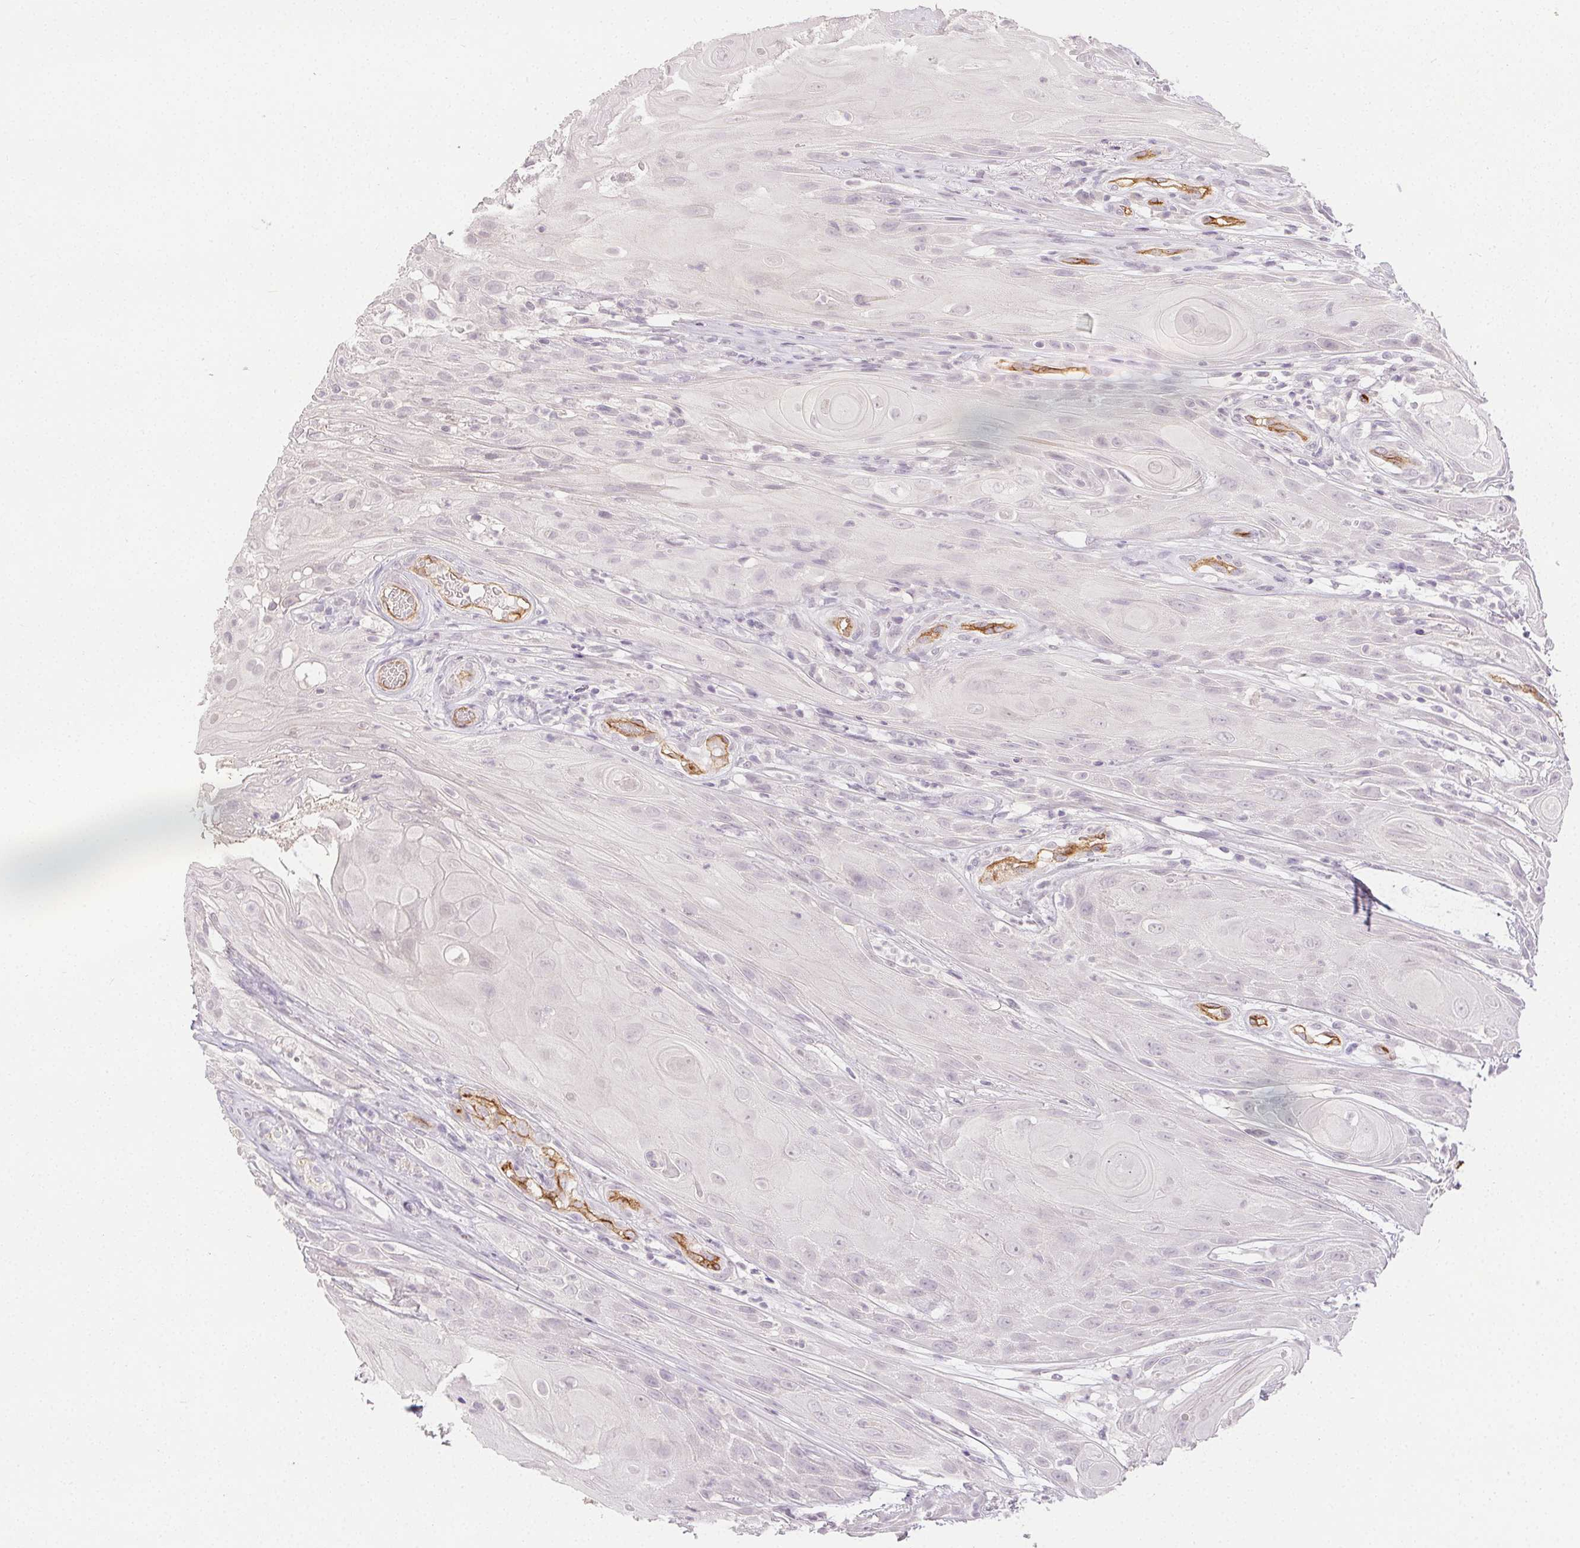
{"staining": {"intensity": "negative", "quantity": "none", "location": "none"}, "tissue": "skin cancer", "cell_type": "Tumor cells", "image_type": "cancer", "snomed": [{"axis": "morphology", "description": "Squamous cell carcinoma, NOS"}, {"axis": "topography", "description": "Skin"}], "caption": "Squamous cell carcinoma (skin) was stained to show a protein in brown. There is no significant staining in tumor cells.", "gene": "PODXL", "patient": {"sex": "male", "age": 62}}